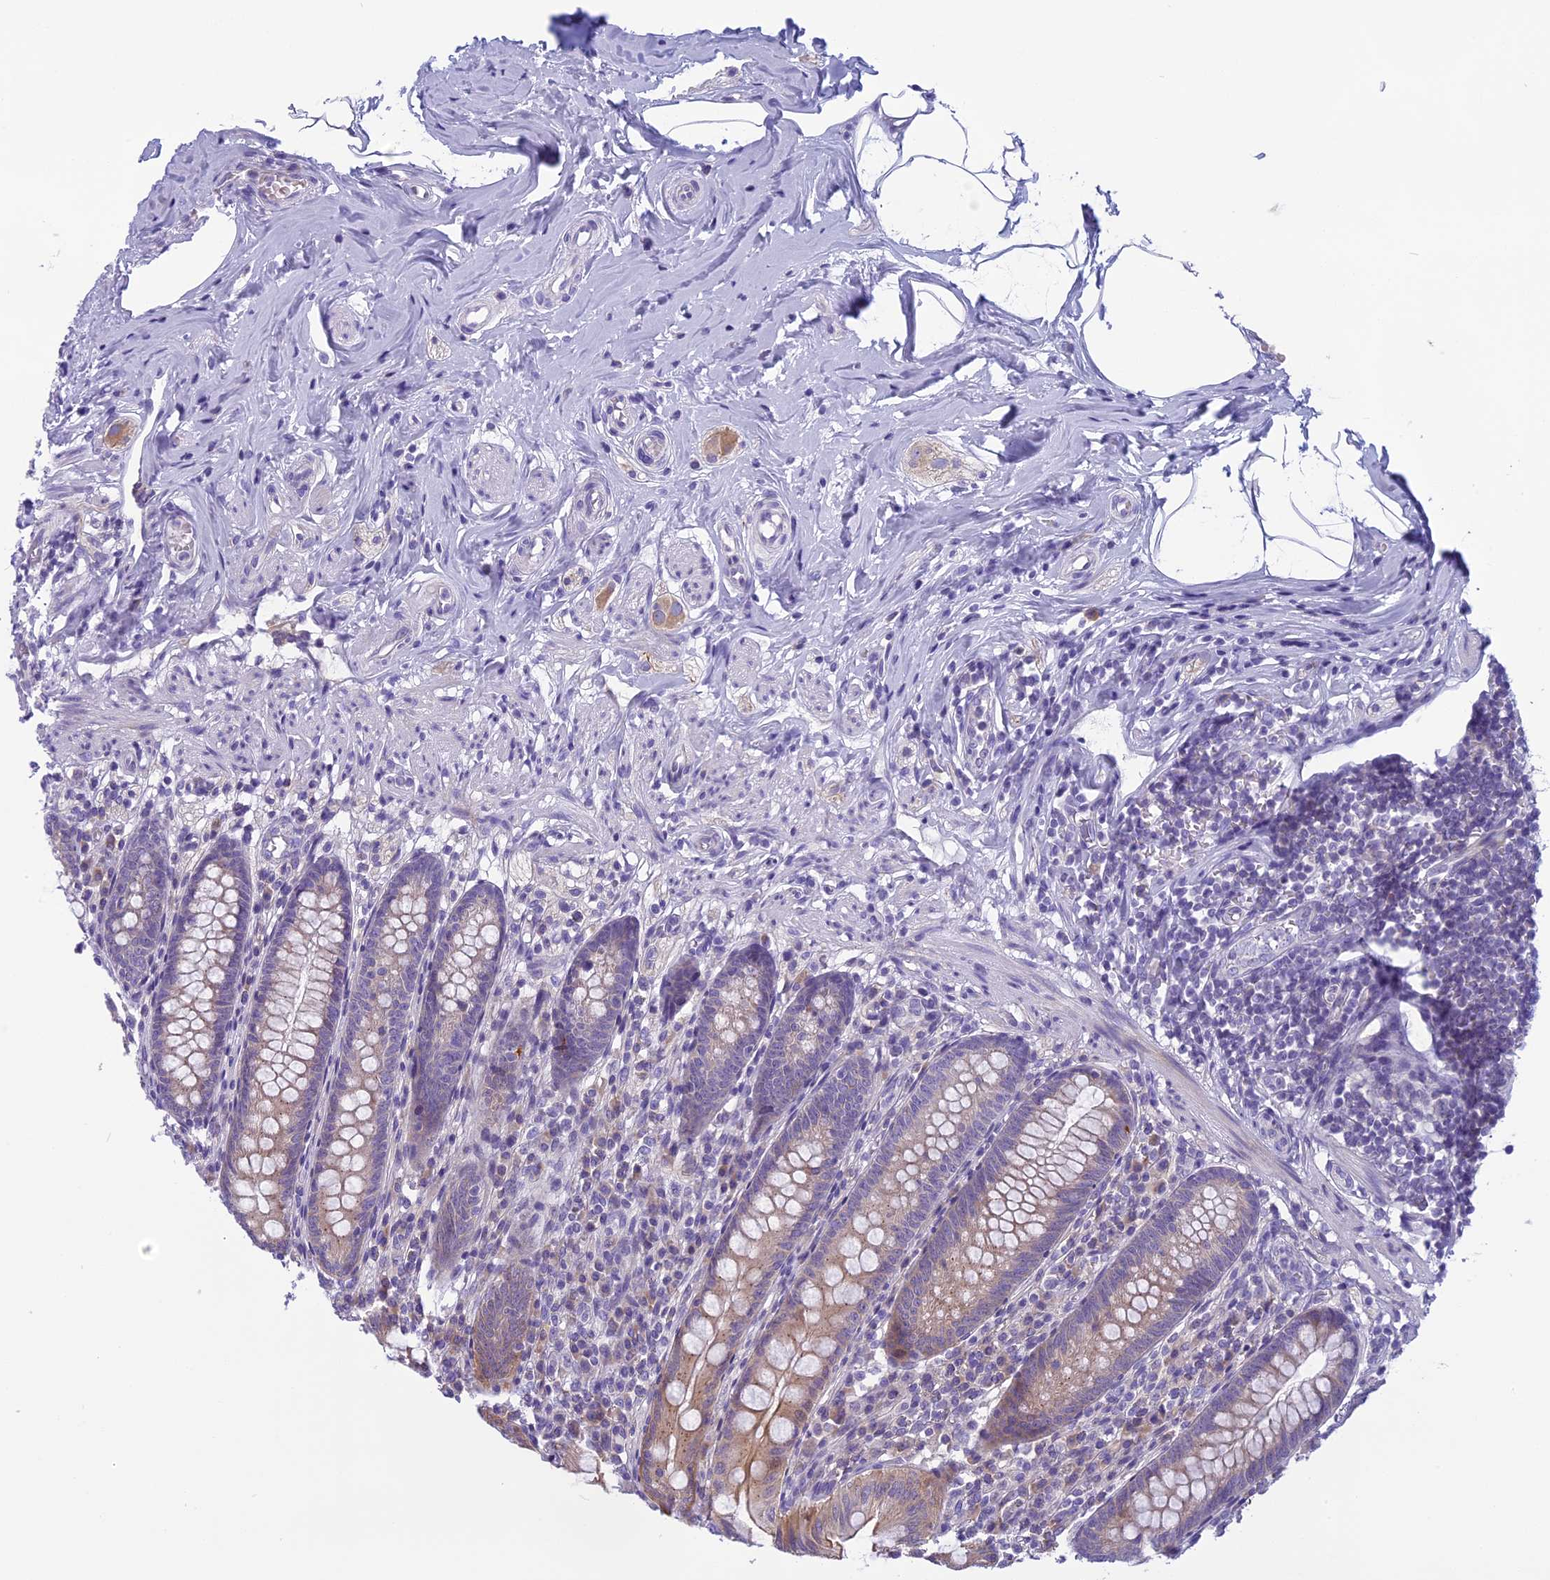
{"staining": {"intensity": "moderate", "quantity": "25%-75%", "location": "cytoplasmic/membranous"}, "tissue": "appendix", "cell_type": "Glandular cells", "image_type": "normal", "snomed": [{"axis": "morphology", "description": "Normal tissue, NOS"}, {"axis": "topography", "description": "Appendix"}], "caption": "High-magnification brightfield microscopy of normal appendix stained with DAB (brown) and counterstained with hematoxylin (blue). glandular cells exhibit moderate cytoplasmic/membranous expression is seen in about25%-75% of cells.", "gene": "ARHGEF37", "patient": {"sex": "male", "age": 55}}